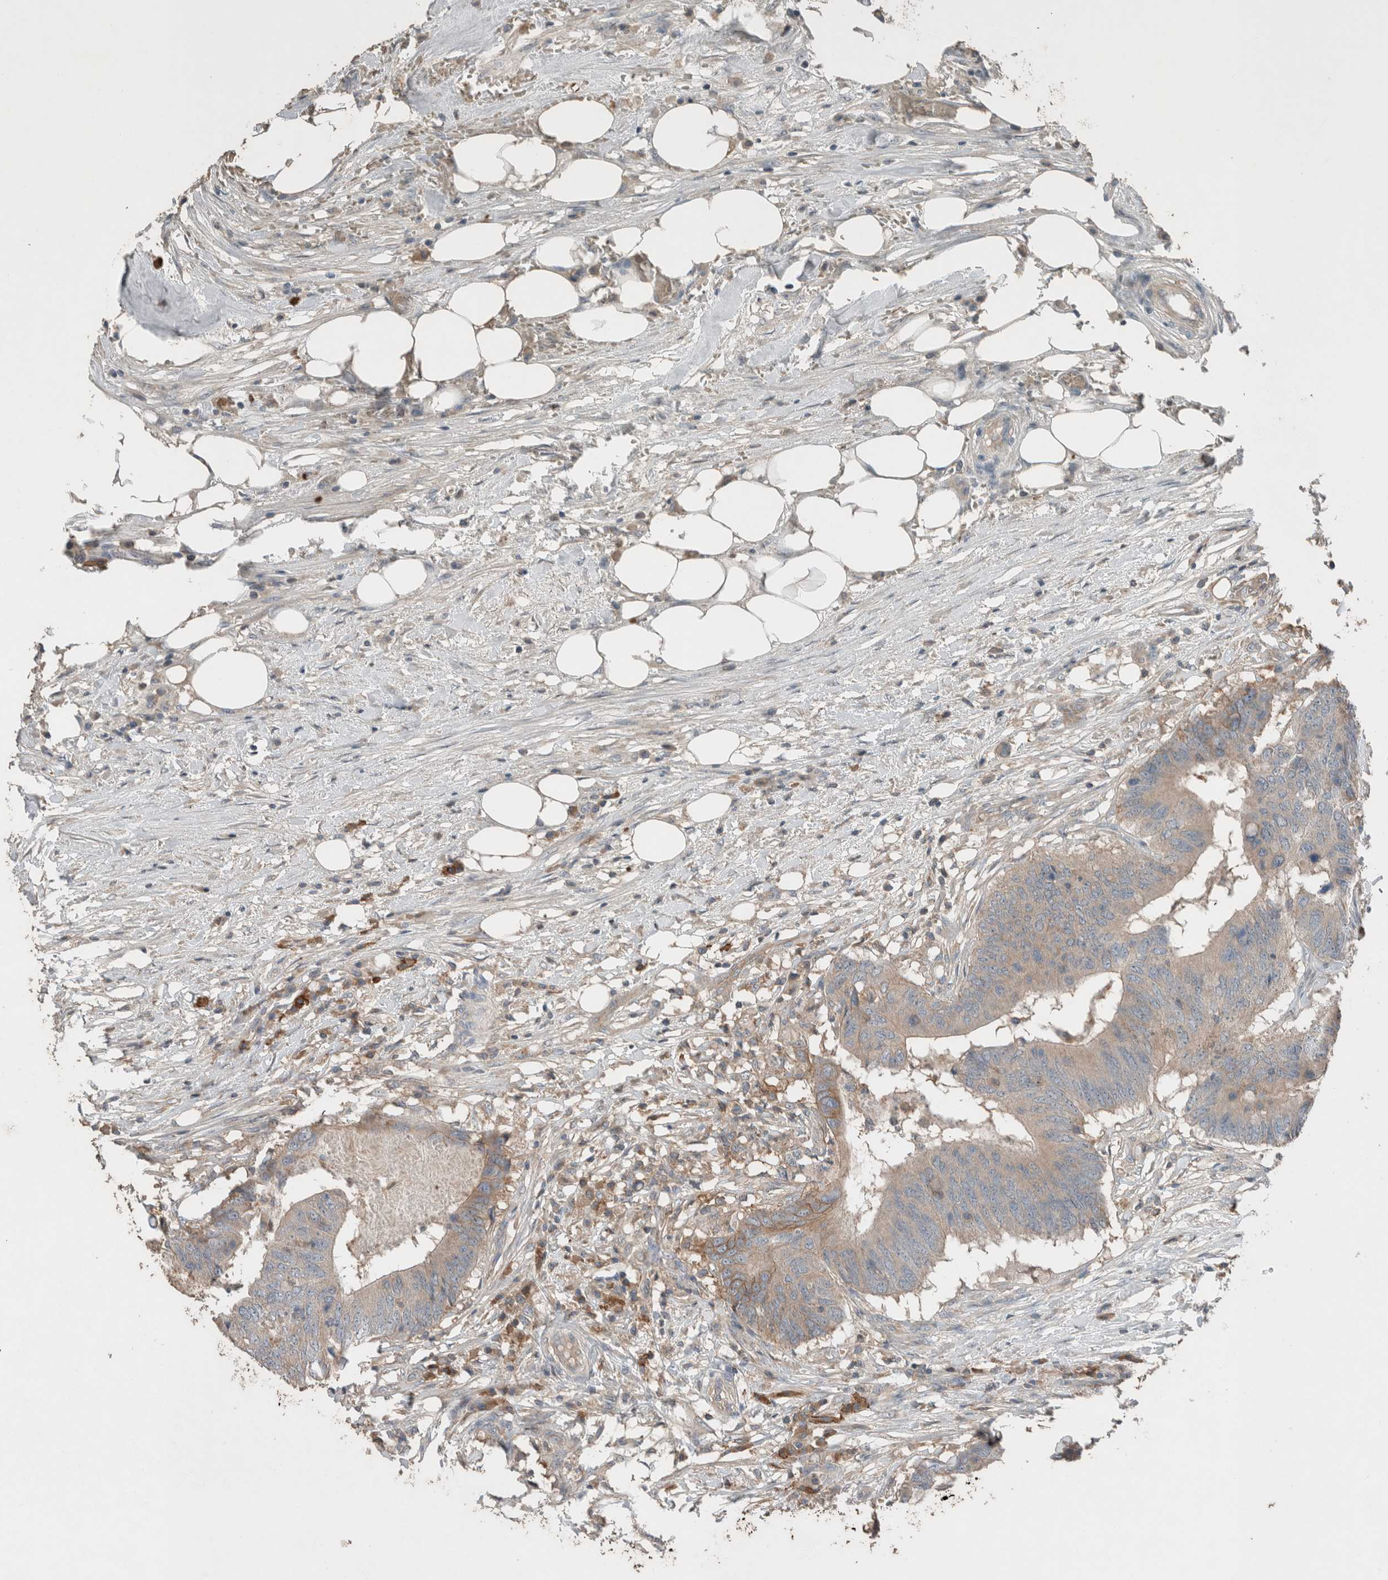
{"staining": {"intensity": "moderate", "quantity": "<25%", "location": "cytoplasmic/membranous"}, "tissue": "colorectal cancer", "cell_type": "Tumor cells", "image_type": "cancer", "snomed": [{"axis": "morphology", "description": "Adenocarcinoma, NOS"}, {"axis": "topography", "description": "Colon"}], "caption": "The photomicrograph shows immunohistochemical staining of colorectal cancer. There is moderate cytoplasmic/membranous expression is identified in approximately <25% of tumor cells. The protein is shown in brown color, while the nuclei are stained blue.", "gene": "UGCG", "patient": {"sex": "male", "age": 56}}